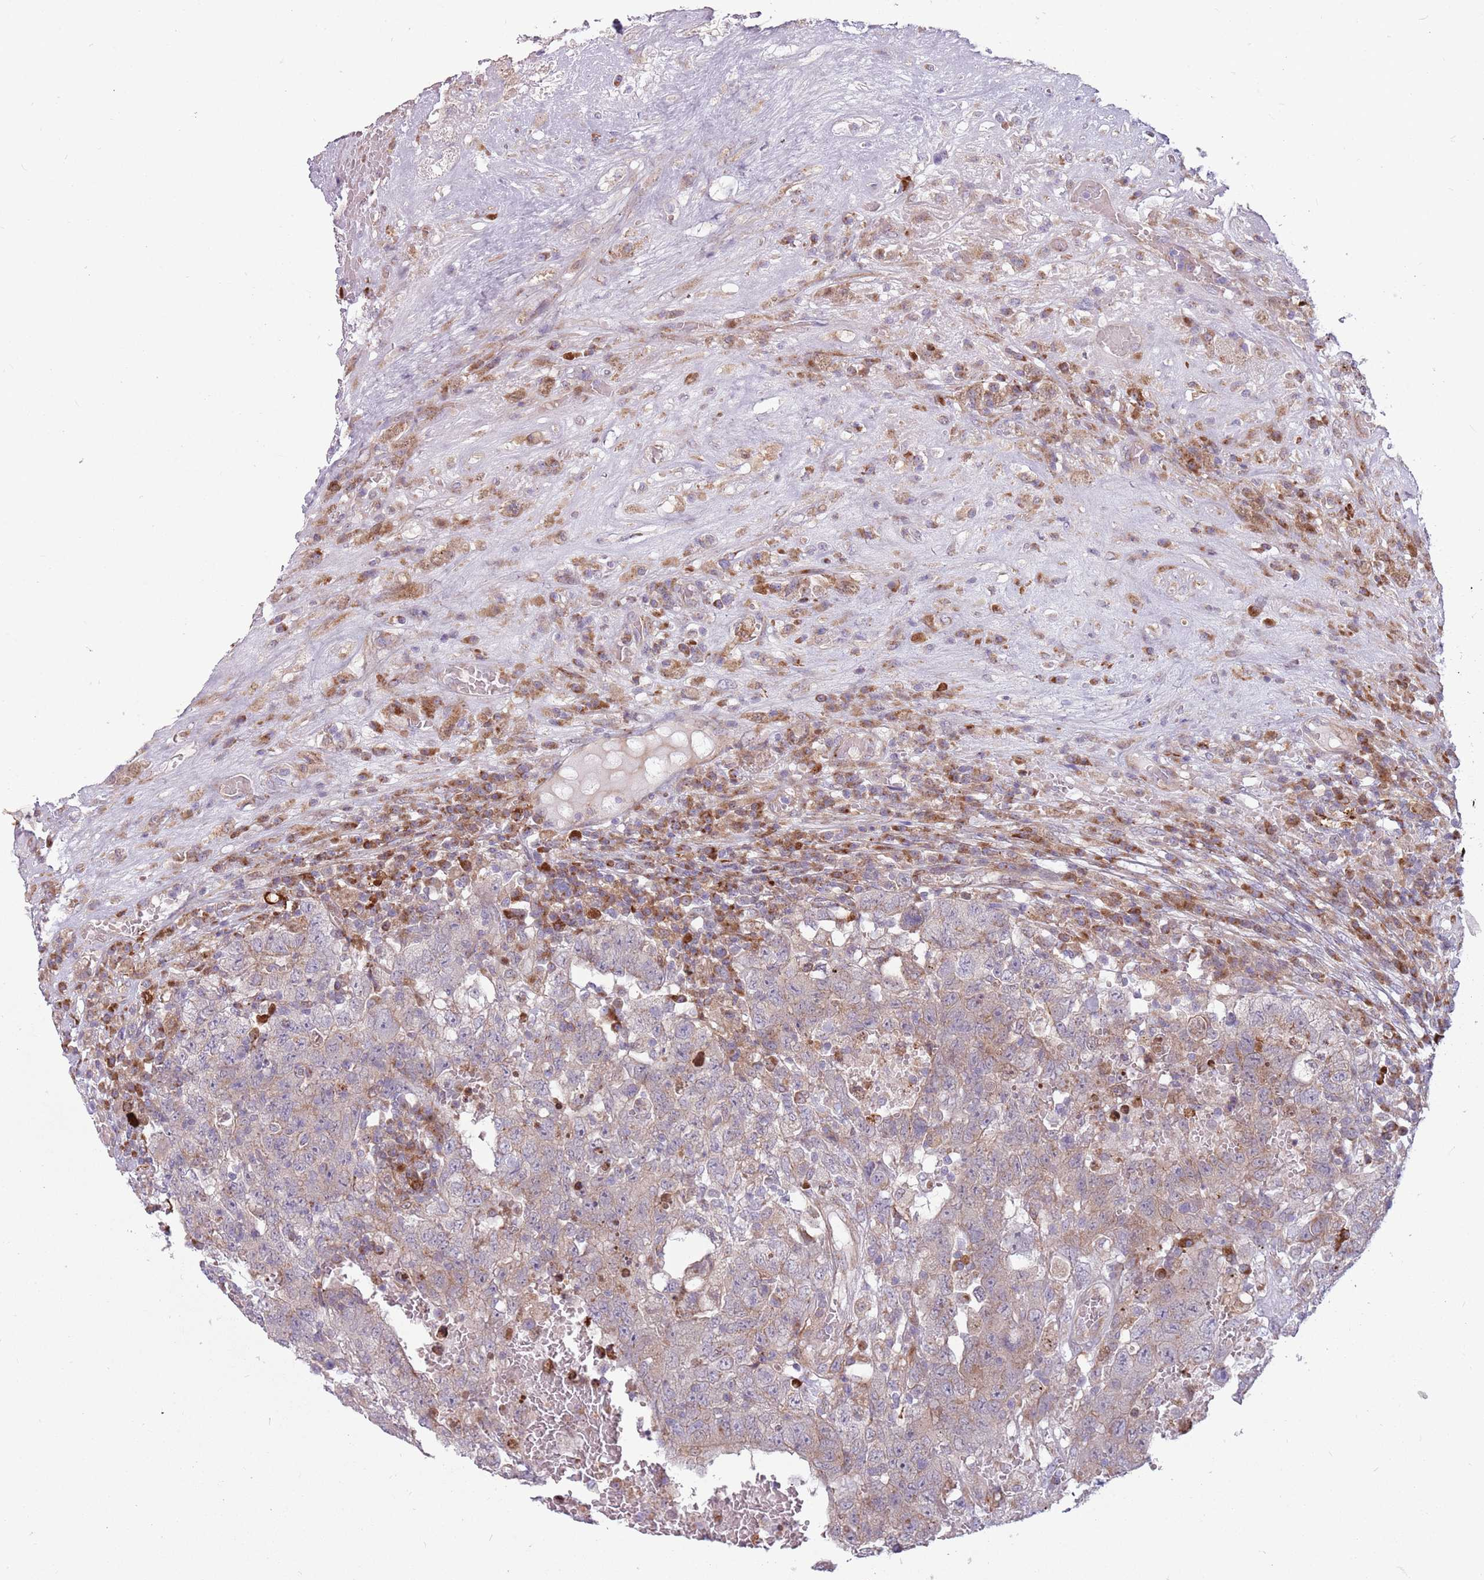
{"staining": {"intensity": "weak", "quantity": "25%-75%", "location": "cytoplasmic/membranous"}, "tissue": "testis cancer", "cell_type": "Tumor cells", "image_type": "cancer", "snomed": [{"axis": "morphology", "description": "Carcinoma, Embryonal, NOS"}, {"axis": "topography", "description": "Testis"}], "caption": "Protein expression analysis of embryonal carcinoma (testis) shows weak cytoplasmic/membranous positivity in approximately 25%-75% of tumor cells.", "gene": "CCDC150", "patient": {"sex": "male", "age": 26}}